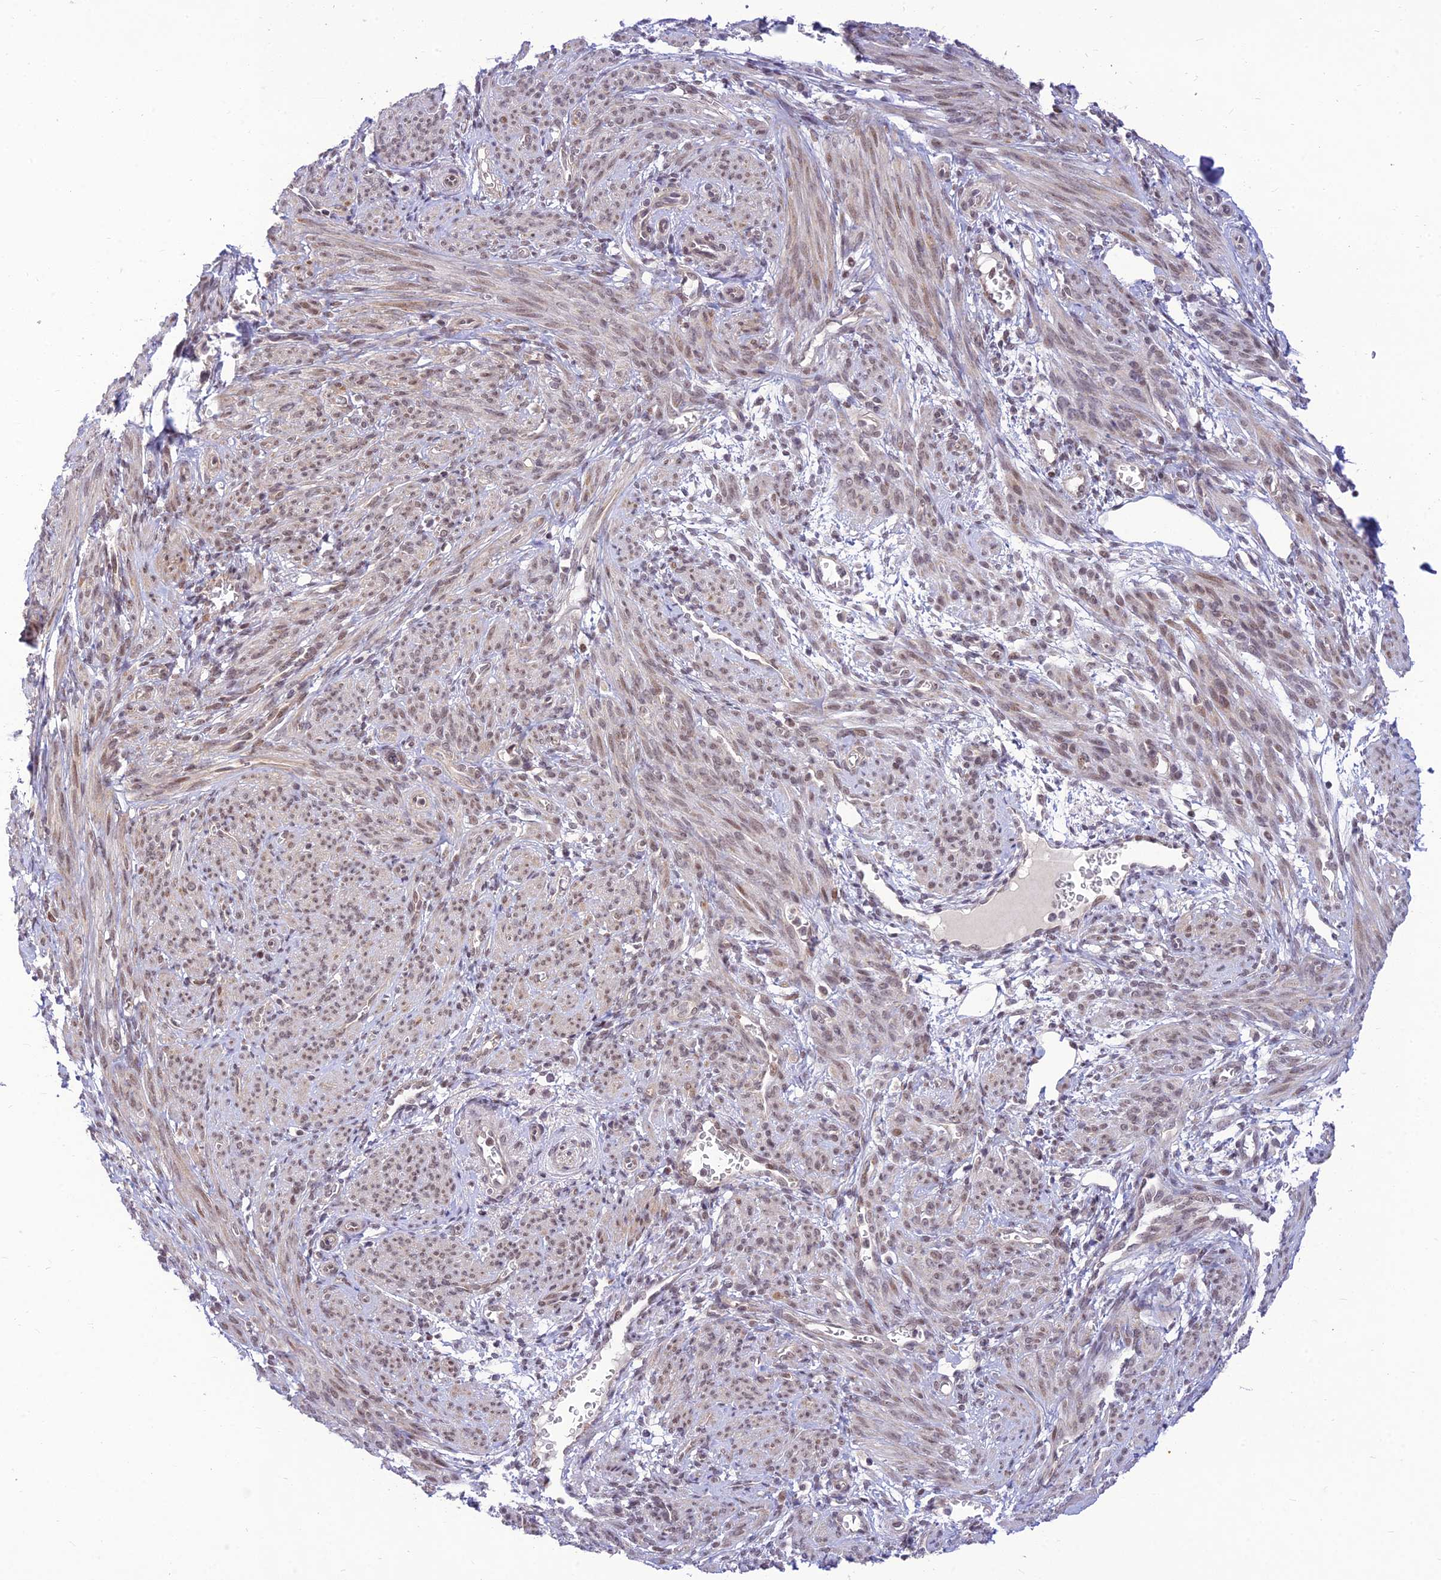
{"staining": {"intensity": "weak", "quantity": ">75%", "location": "nuclear"}, "tissue": "smooth muscle", "cell_type": "Smooth muscle cells", "image_type": "normal", "snomed": [{"axis": "morphology", "description": "Normal tissue, NOS"}, {"axis": "topography", "description": "Smooth muscle"}], "caption": "Smooth muscle stained with IHC reveals weak nuclear expression in about >75% of smooth muscle cells.", "gene": "MICOS13", "patient": {"sex": "female", "age": 39}}